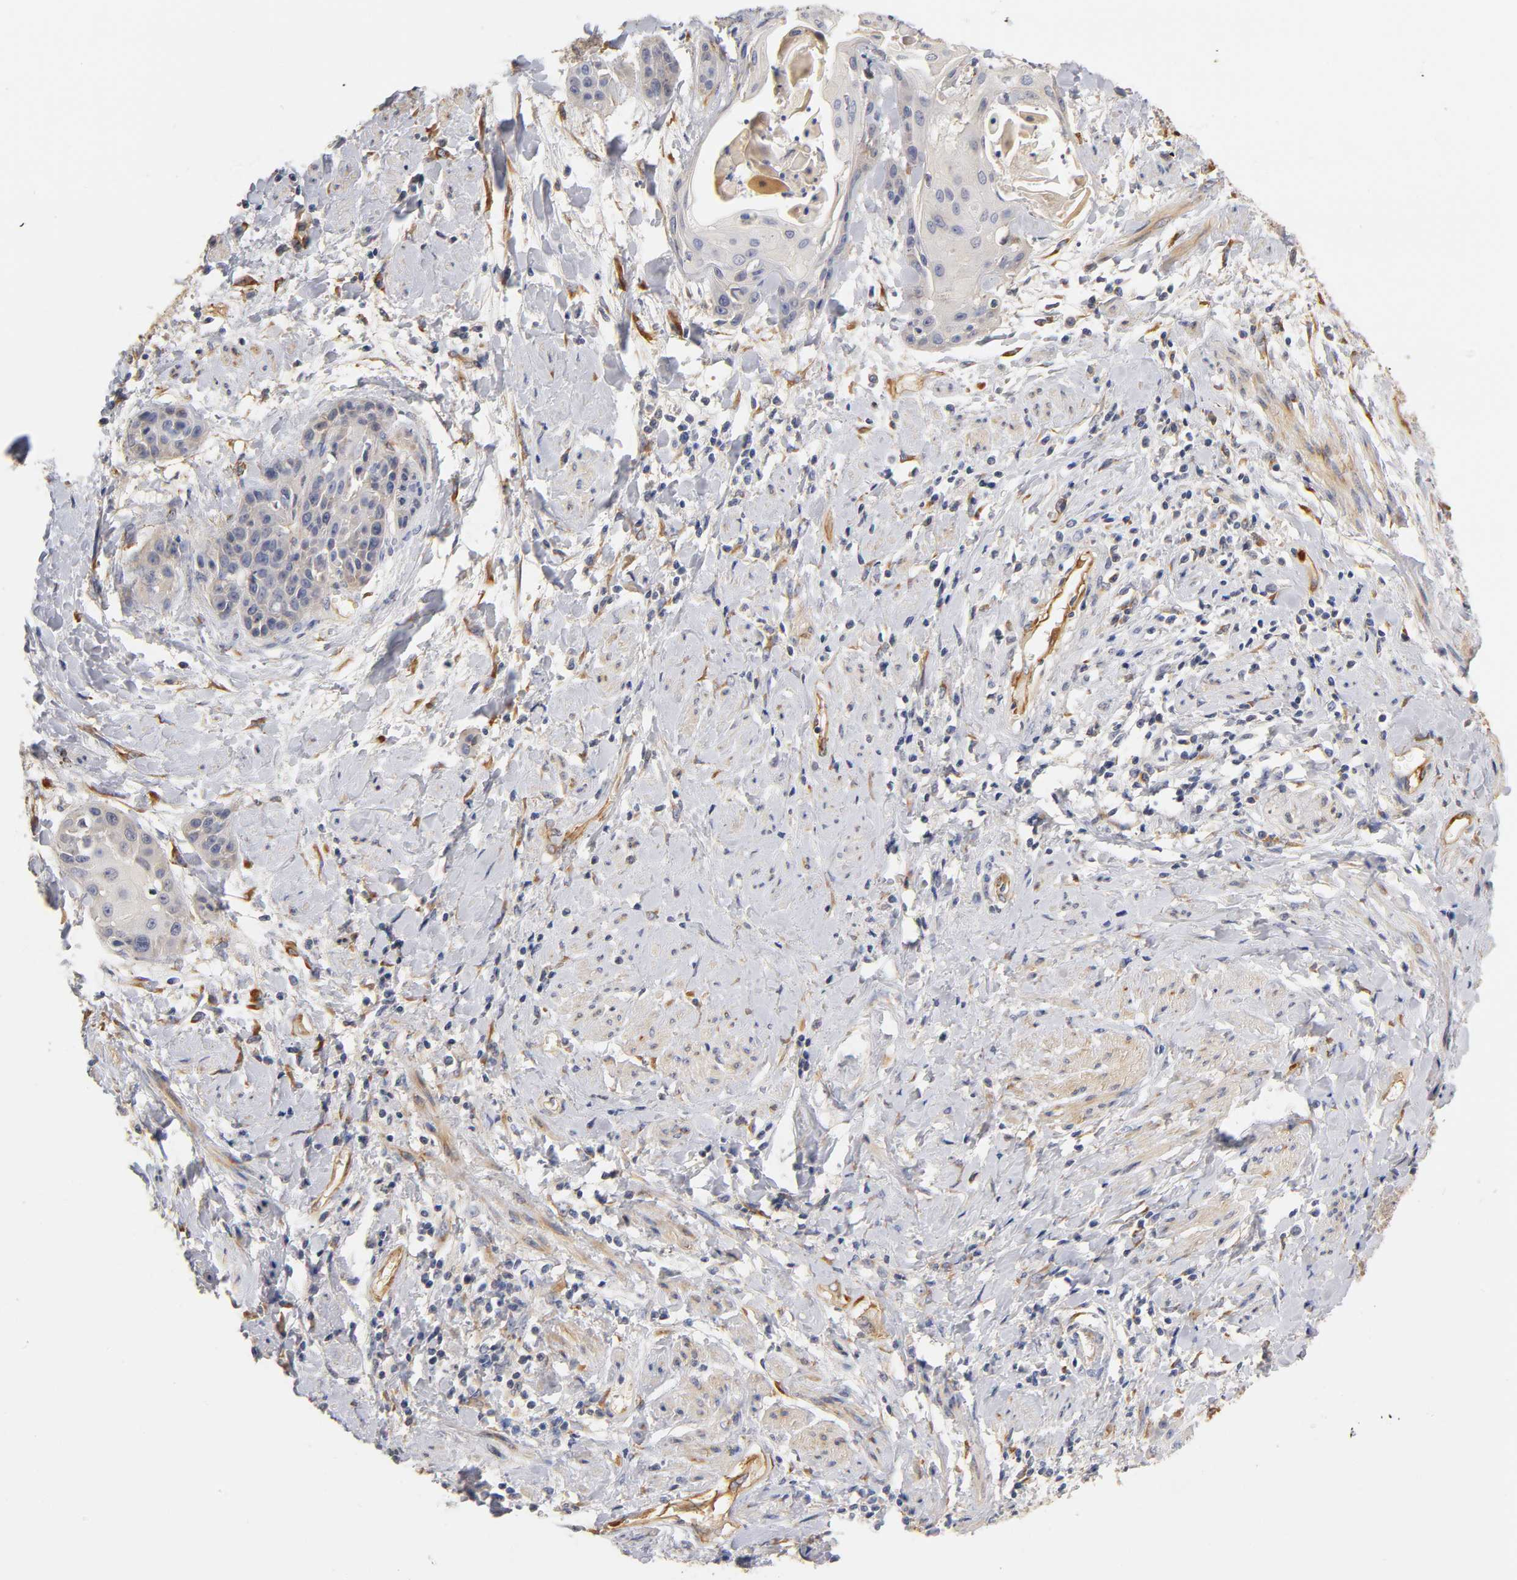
{"staining": {"intensity": "negative", "quantity": "none", "location": "none"}, "tissue": "cervical cancer", "cell_type": "Tumor cells", "image_type": "cancer", "snomed": [{"axis": "morphology", "description": "Squamous cell carcinoma, NOS"}, {"axis": "topography", "description": "Cervix"}], "caption": "Photomicrograph shows no protein positivity in tumor cells of squamous cell carcinoma (cervical) tissue. (DAB (3,3'-diaminobenzidine) immunohistochemistry (IHC) visualized using brightfield microscopy, high magnification).", "gene": "LAMB1", "patient": {"sex": "female", "age": 57}}